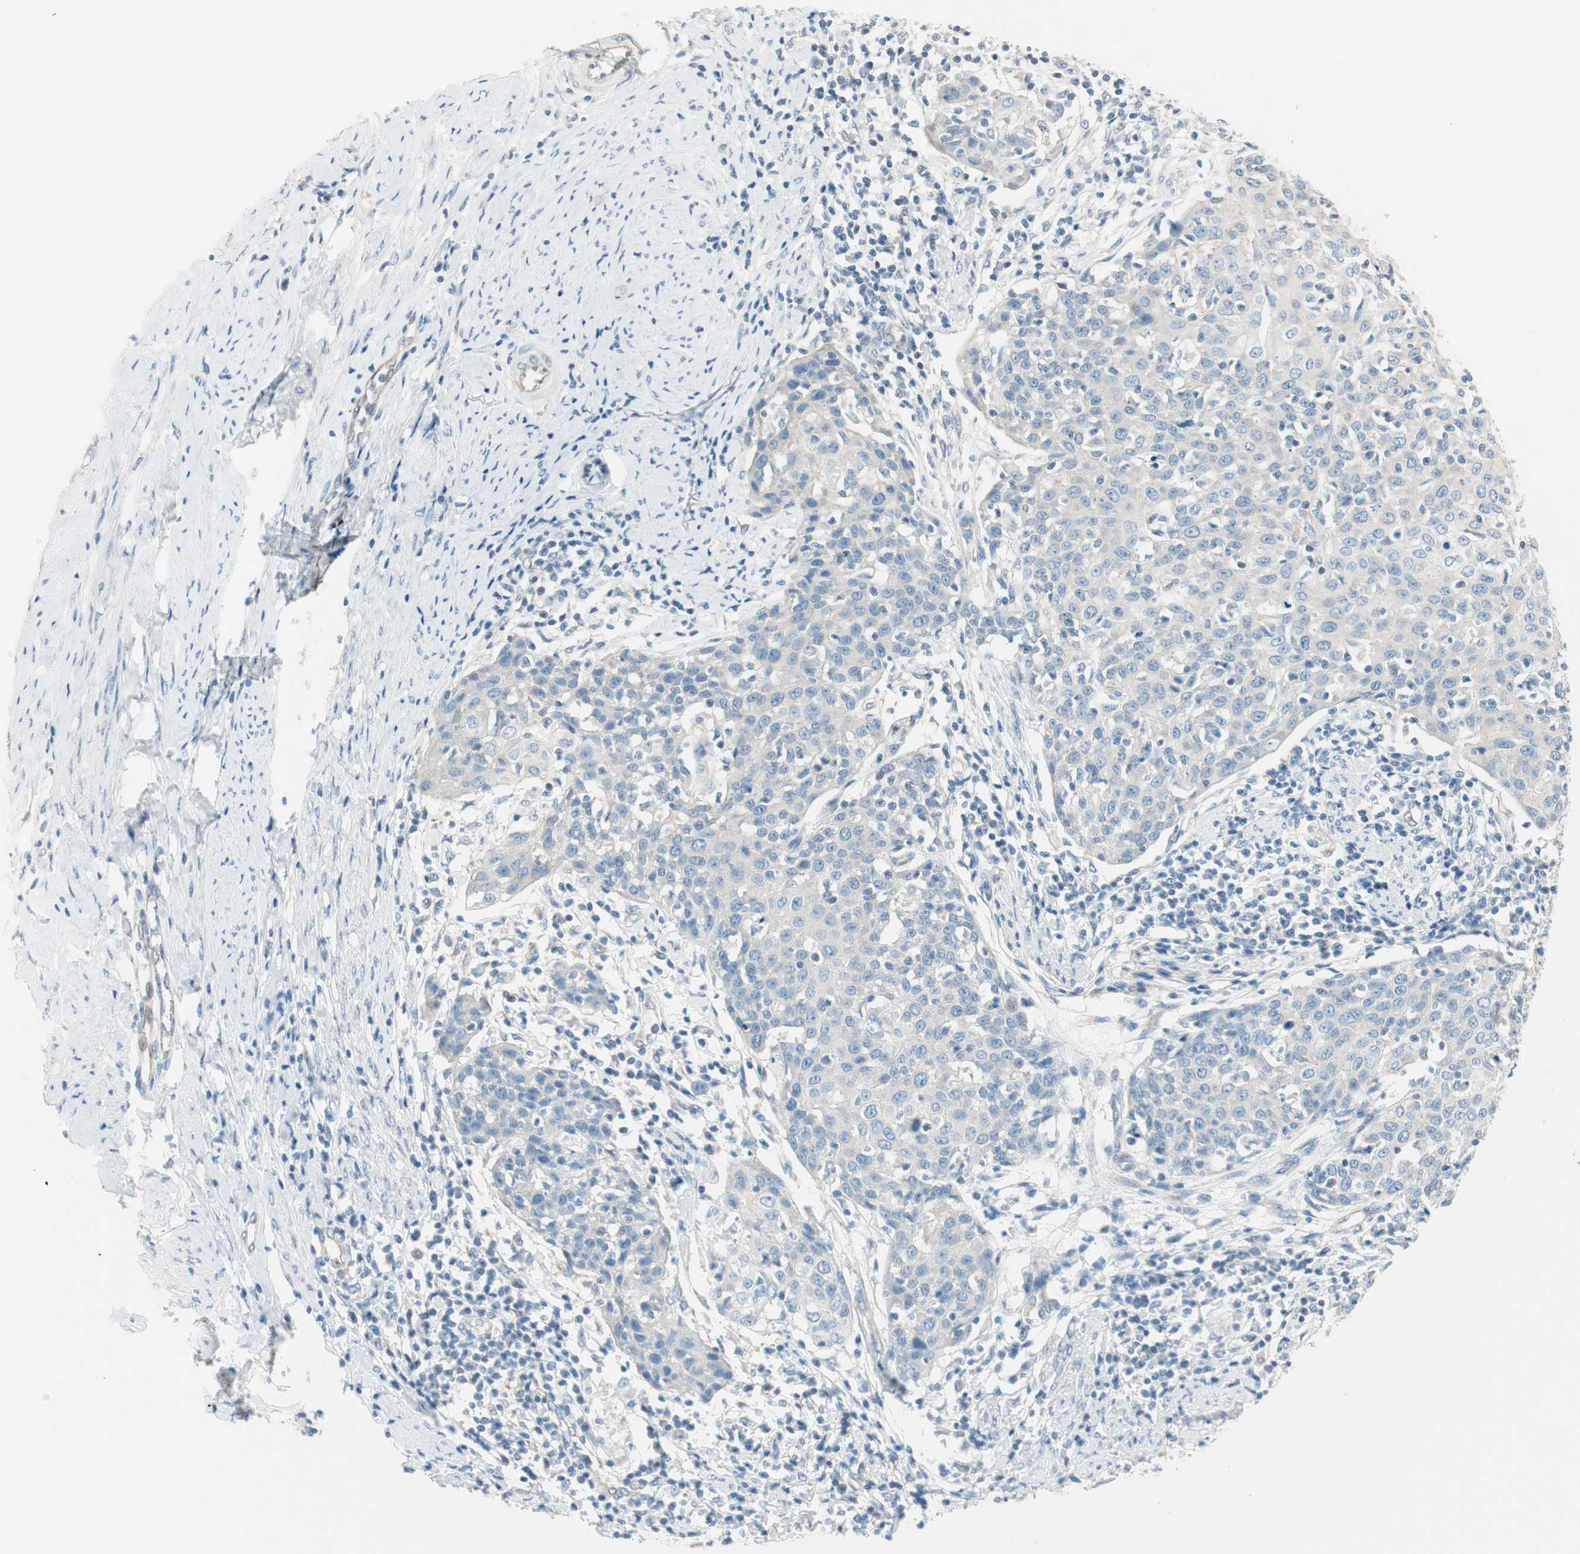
{"staining": {"intensity": "negative", "quantity": "none", "location": "none"}, "tissue": "cervical cancer", "cell_type": "Tumor cells", "image_type": "cancer", "snomed": [{"axis": "morphology", "description": "Squamous cell carcinoma, NOS"}, {"axis": "topography", "description": "Cervix"}], "caption": "DAB (3,3'-diaminobenzidine) immunohistochemical staining of cervical squamous cell carcinoma demonstrates no significant expression in tumor cells. (IHC, brightfield microscopy, high magnification).", "gene": "CDK3", "patient": {"sex": "female", "age": 38}}